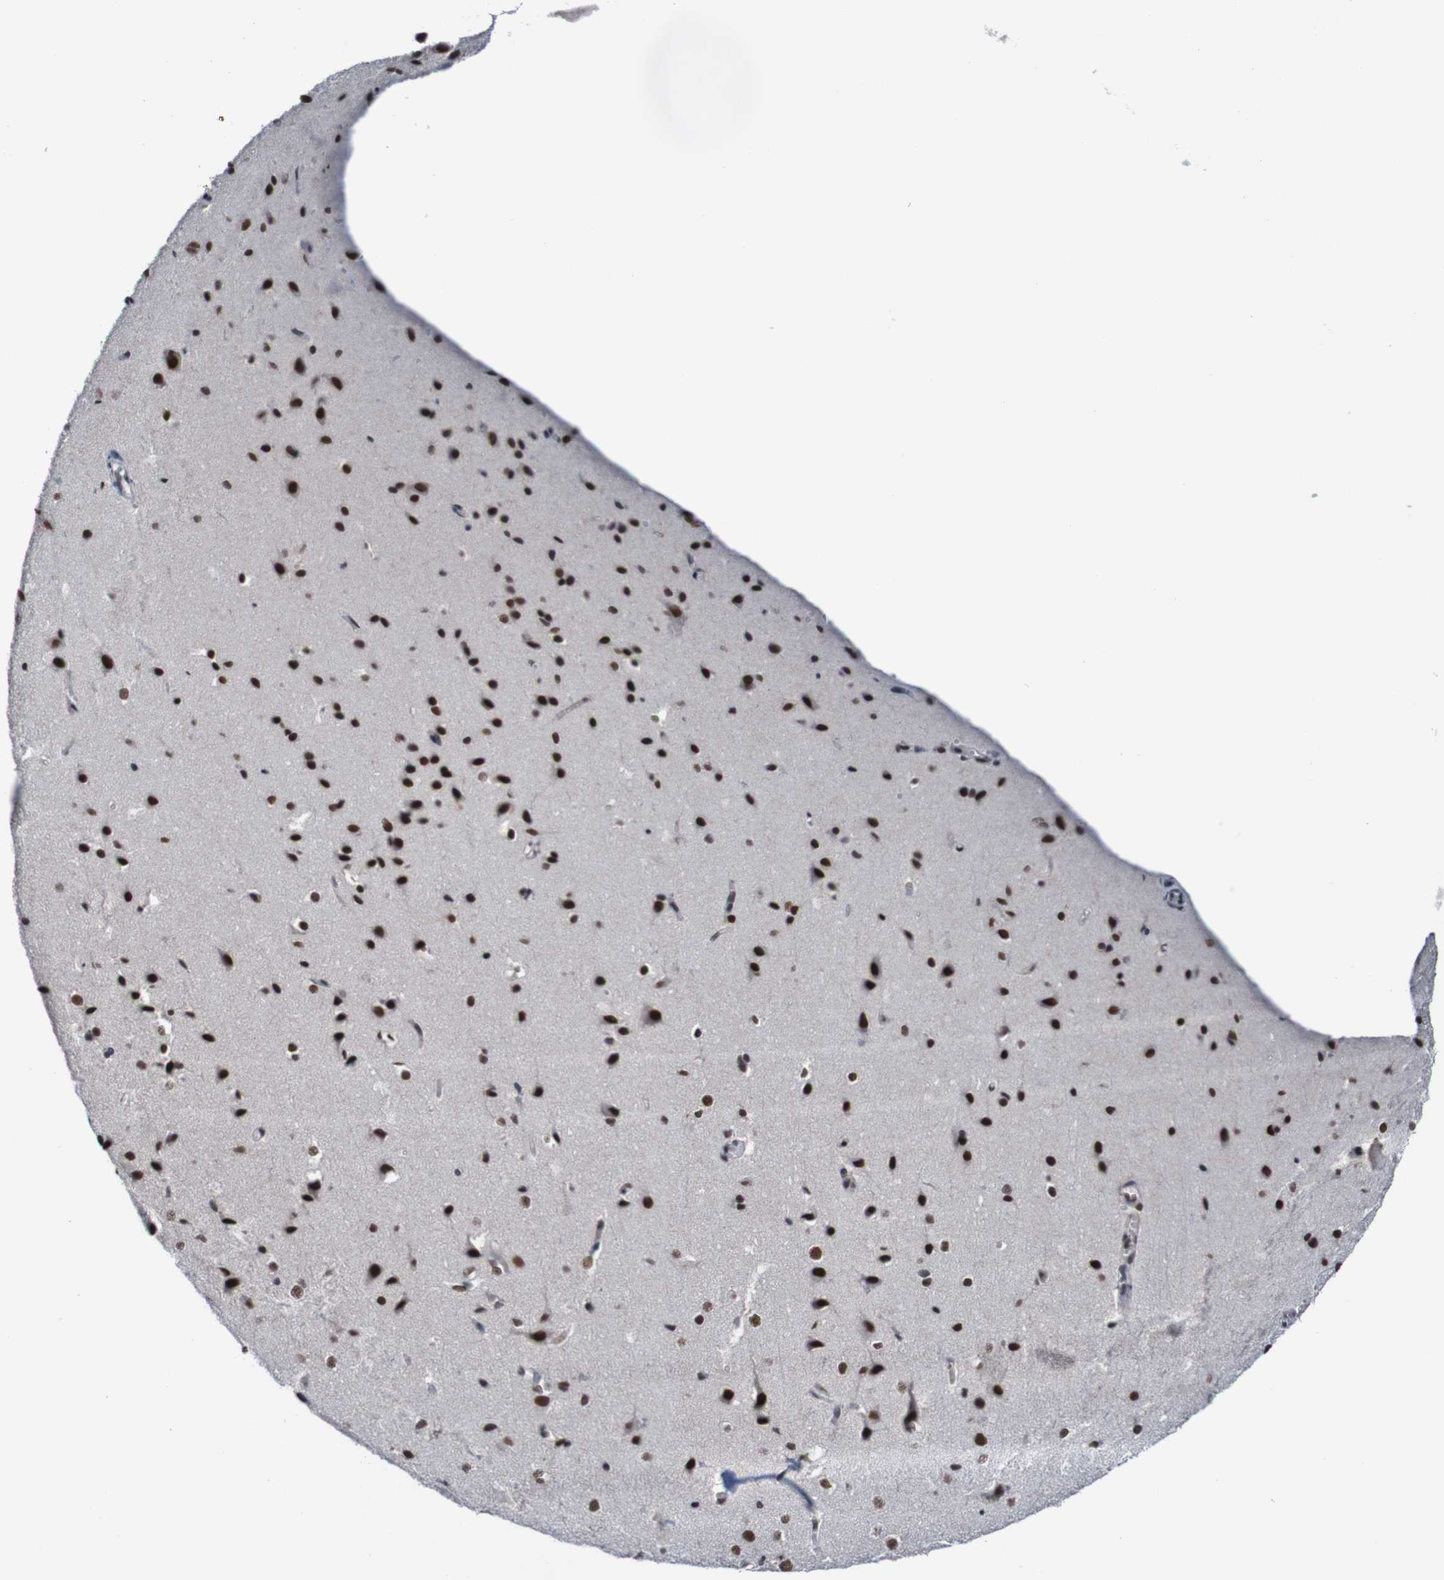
{"staining": {"intensity": "moderate", "quantity": ">75%", "location": "nuclear"}, "tissue": "cerebral cortex", "cell_type": "Endothelial cells", "image_type": "normal", "snomed": [{"axis": "morphology", "description": "Normal tissue, NOS"}, {"axis": "morphology", "description": "Developmental malformation"}, {"axis": "topography", "description": "Cerebral cortex"}], "caption": "Endothelial cells display medium levels of moderate nuclear staining in approximately >75% of cells in unremarkable human cerebral cortex. Nuclei are stained in blue.", "gene": "CDC5L", "patient": {"sex": "female", "age": 30}}